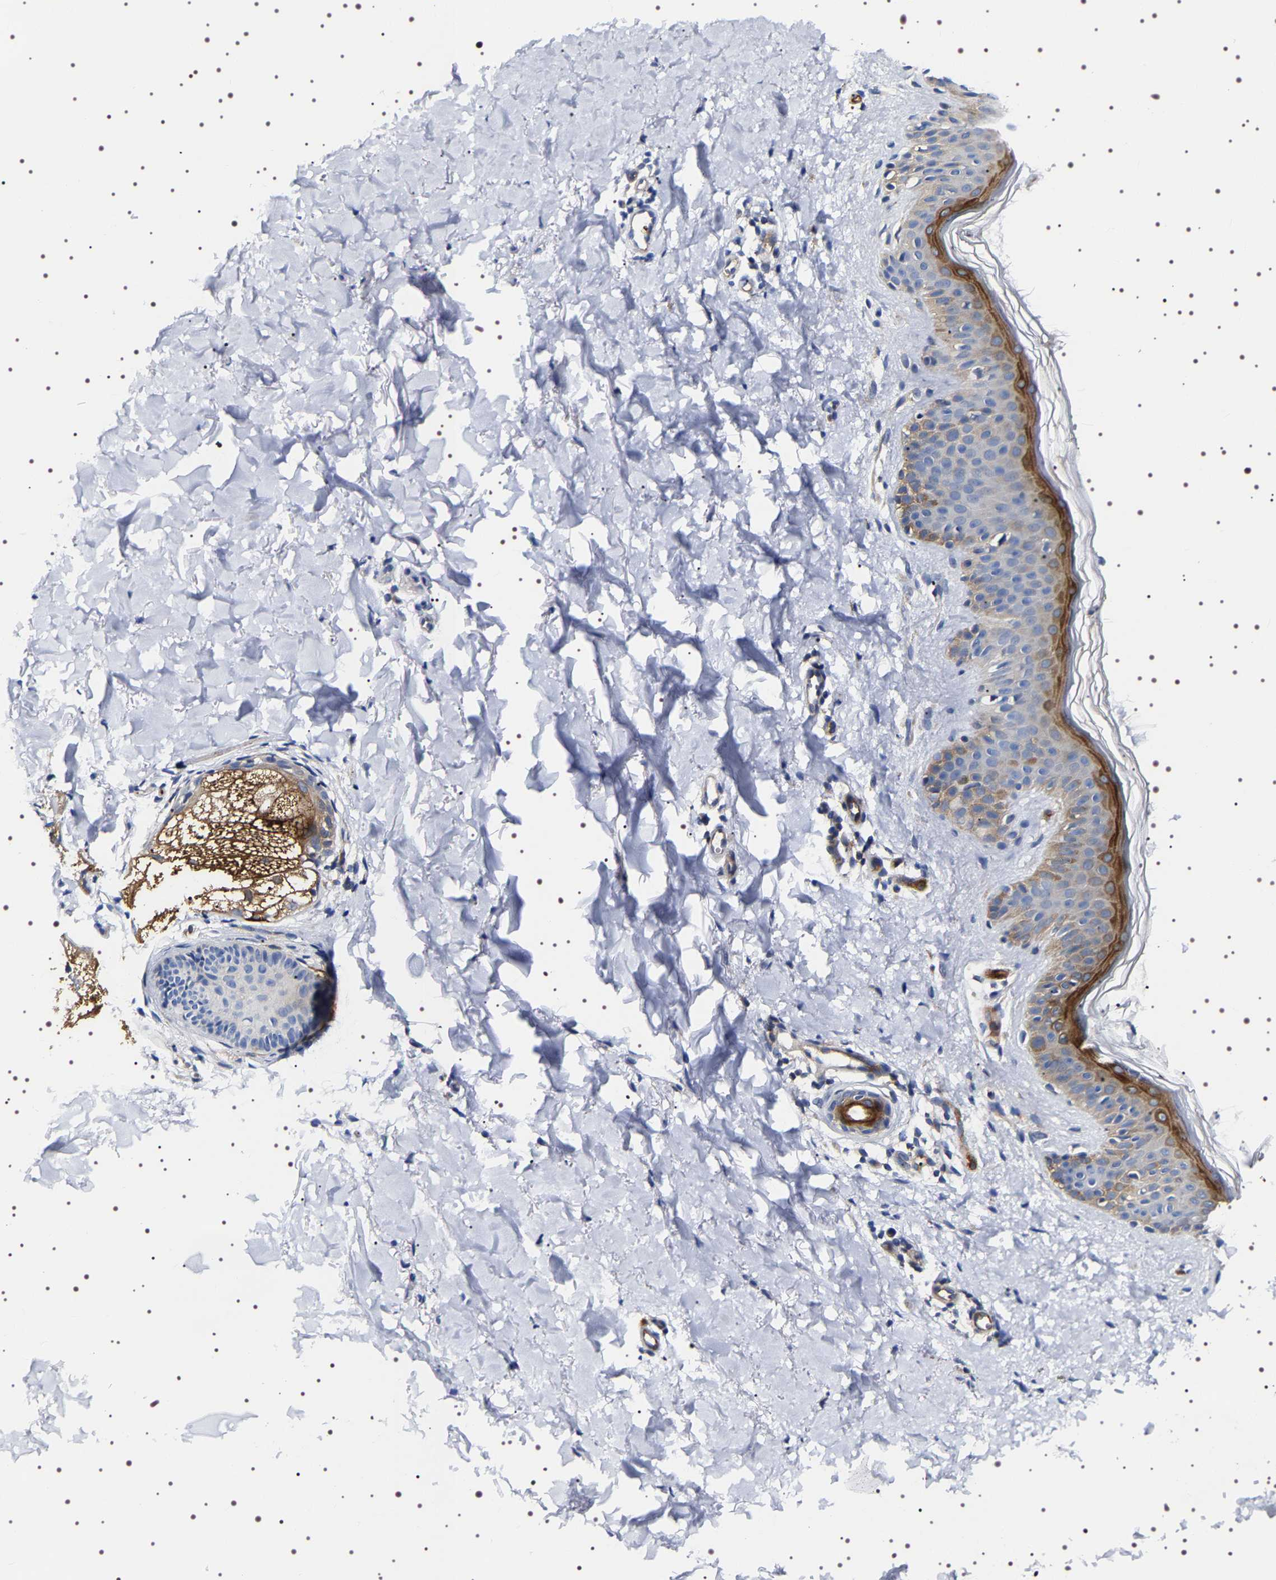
{"staining": {"intensity": "negative", "quantity": "none", "location": "none"}, "tissue": "skin", "cell_type": "Fibroblasts", "image_type": "normal", "snomed": [{"axis": "morphology", "description": "Normal tissue, NOS"}, {"axis": "topography", "description": "Skin"}], "caption": "The histopathology image exhibits no significant staining in fibroblasts of skin.", "gene": "SQLE", "patient": {"sex": "male", "age": 40}}